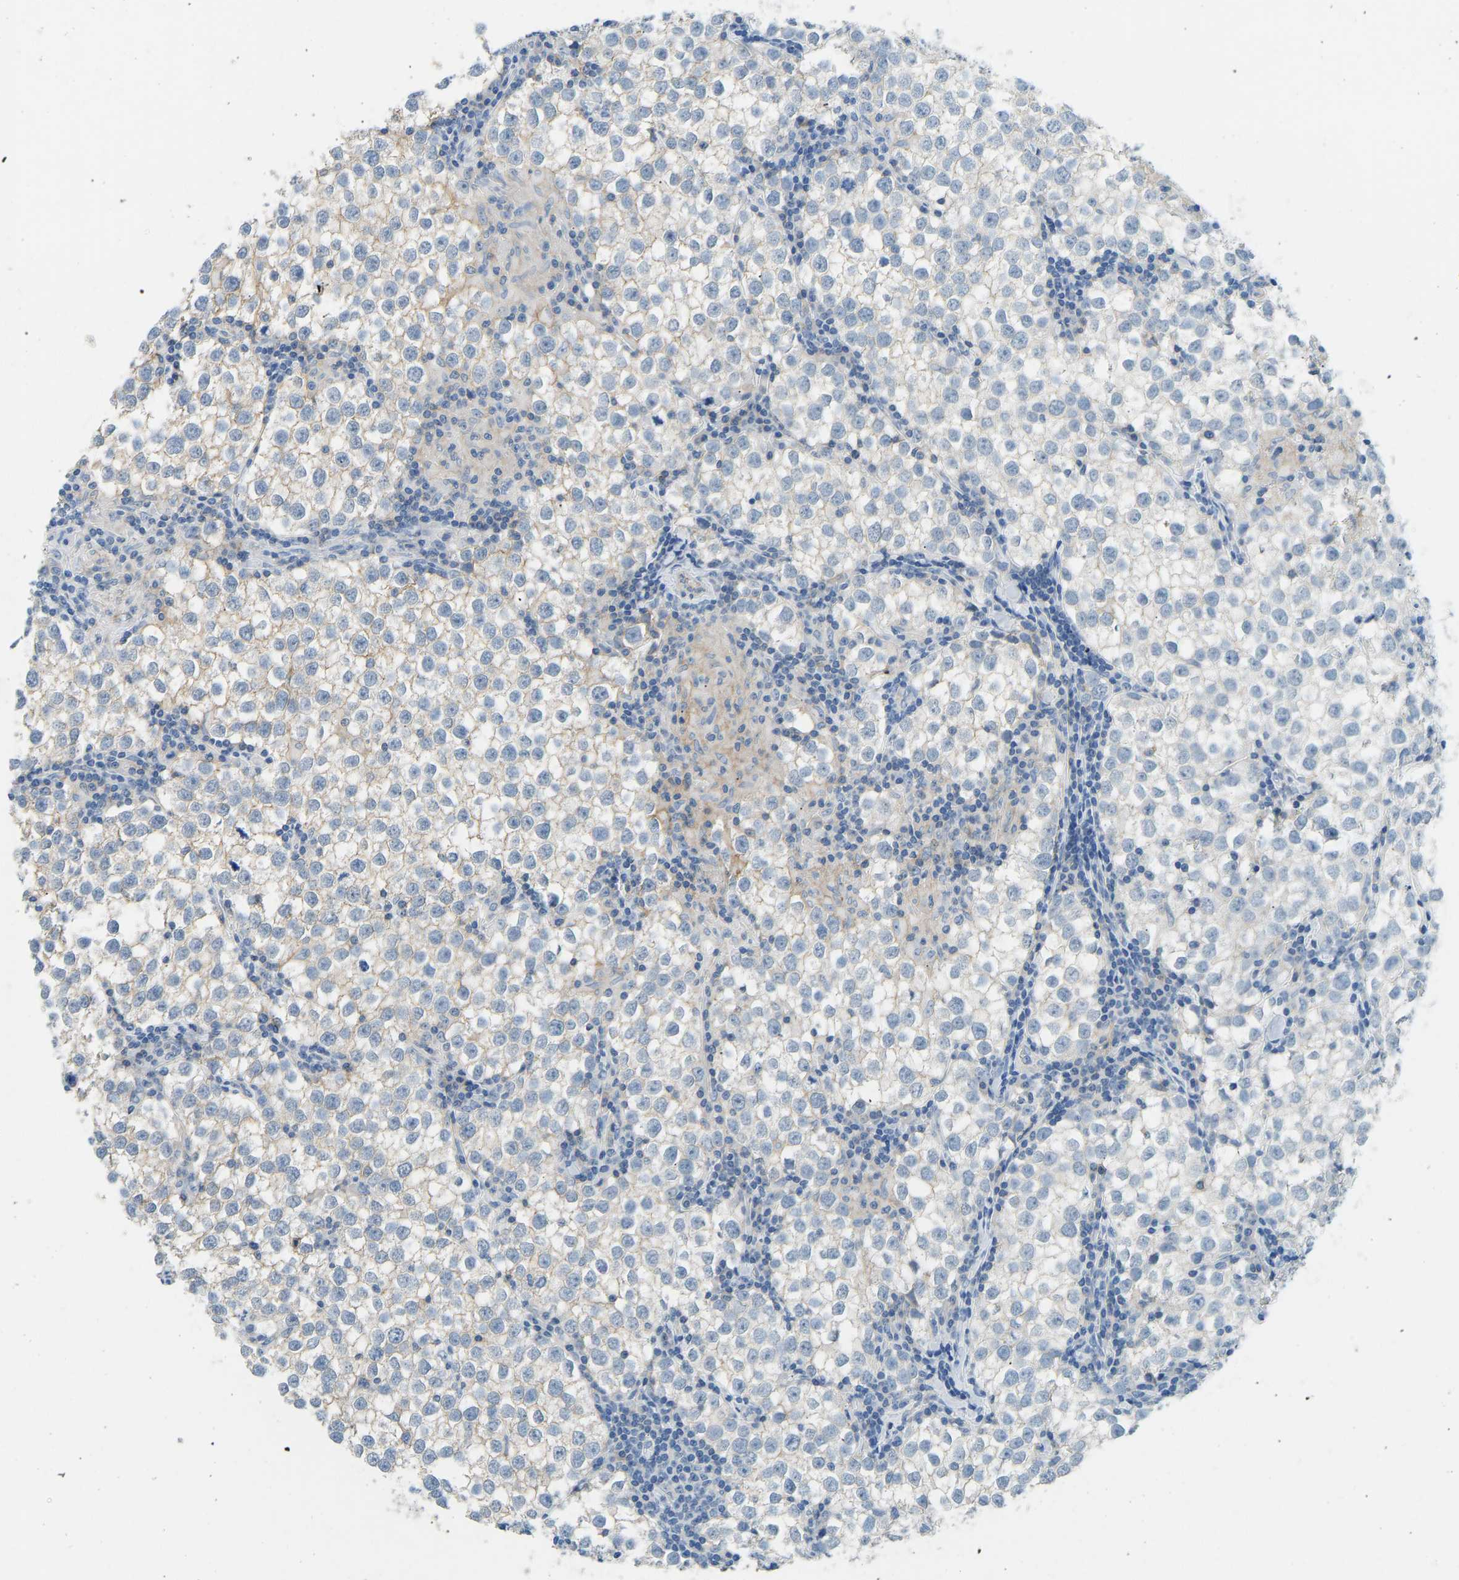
{"staining": {"intensity": "weak", "quantity": "25%-75%", "location": "cytoplasmic/membranous"}, "tissue": "testis cancer", "cell_type": "Tumor cells", "image_type": "cancer", "snomed": [{"axis": "morphology", "description": "Seminoma, NOS"}, {"axis": "morphology", "description": "Carcinoma, Embryonal, NOS"}, {"axis": "topography", "description": "Testis"}], "caption": "High-power microscopy captured an immunohistochemistry image of testis cancer, revealing weak cytoplasmic/membranous positivity in approximately 25%-75% of tumor cells.", "gene": "ATP1A1", "patient": {"sex": "male", "age": 36}}